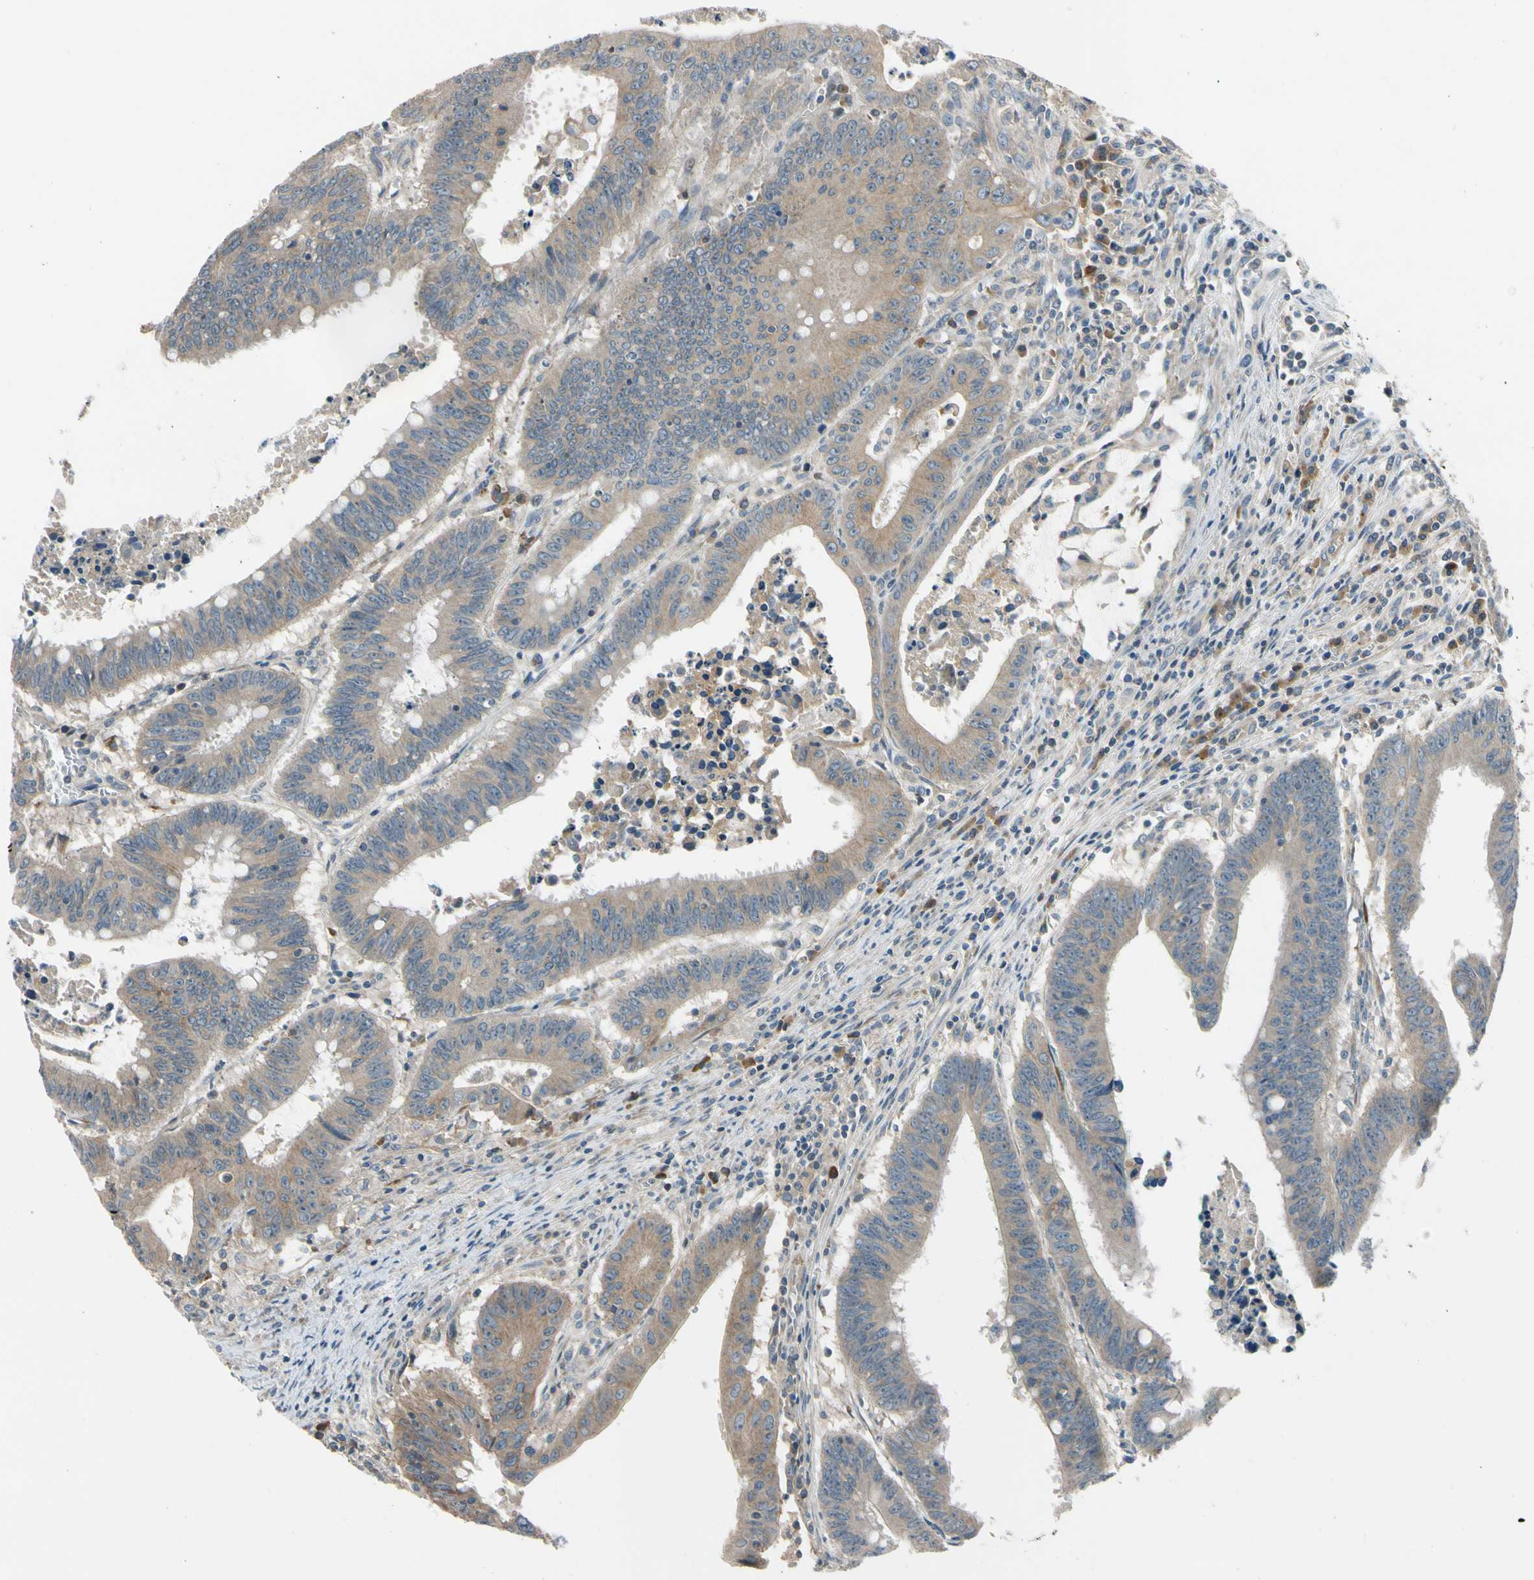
{"staining": {"intensity": "moderate", "quantity": ">75%", "location": "cytoplasmic/membranous"}, "tissue": "colorectal cancer", "cell_type": "Tumor cells", "image_type": "cancer", "snomed": [{"axis": "morphology", "description": "Adenocarcinoma, NOS"}, {"axis": "topography", "description": "Colon"}], "caption": "Colorectal adenocarcinoma stained with DAB immunohistochemistry (IHC) exhibits medium levels of moderate cytoplasmic/membranous expression in approximately >75% of tumor cells.", "gene": "MST1R", "patient": {"sex": "male", "age": 45}}